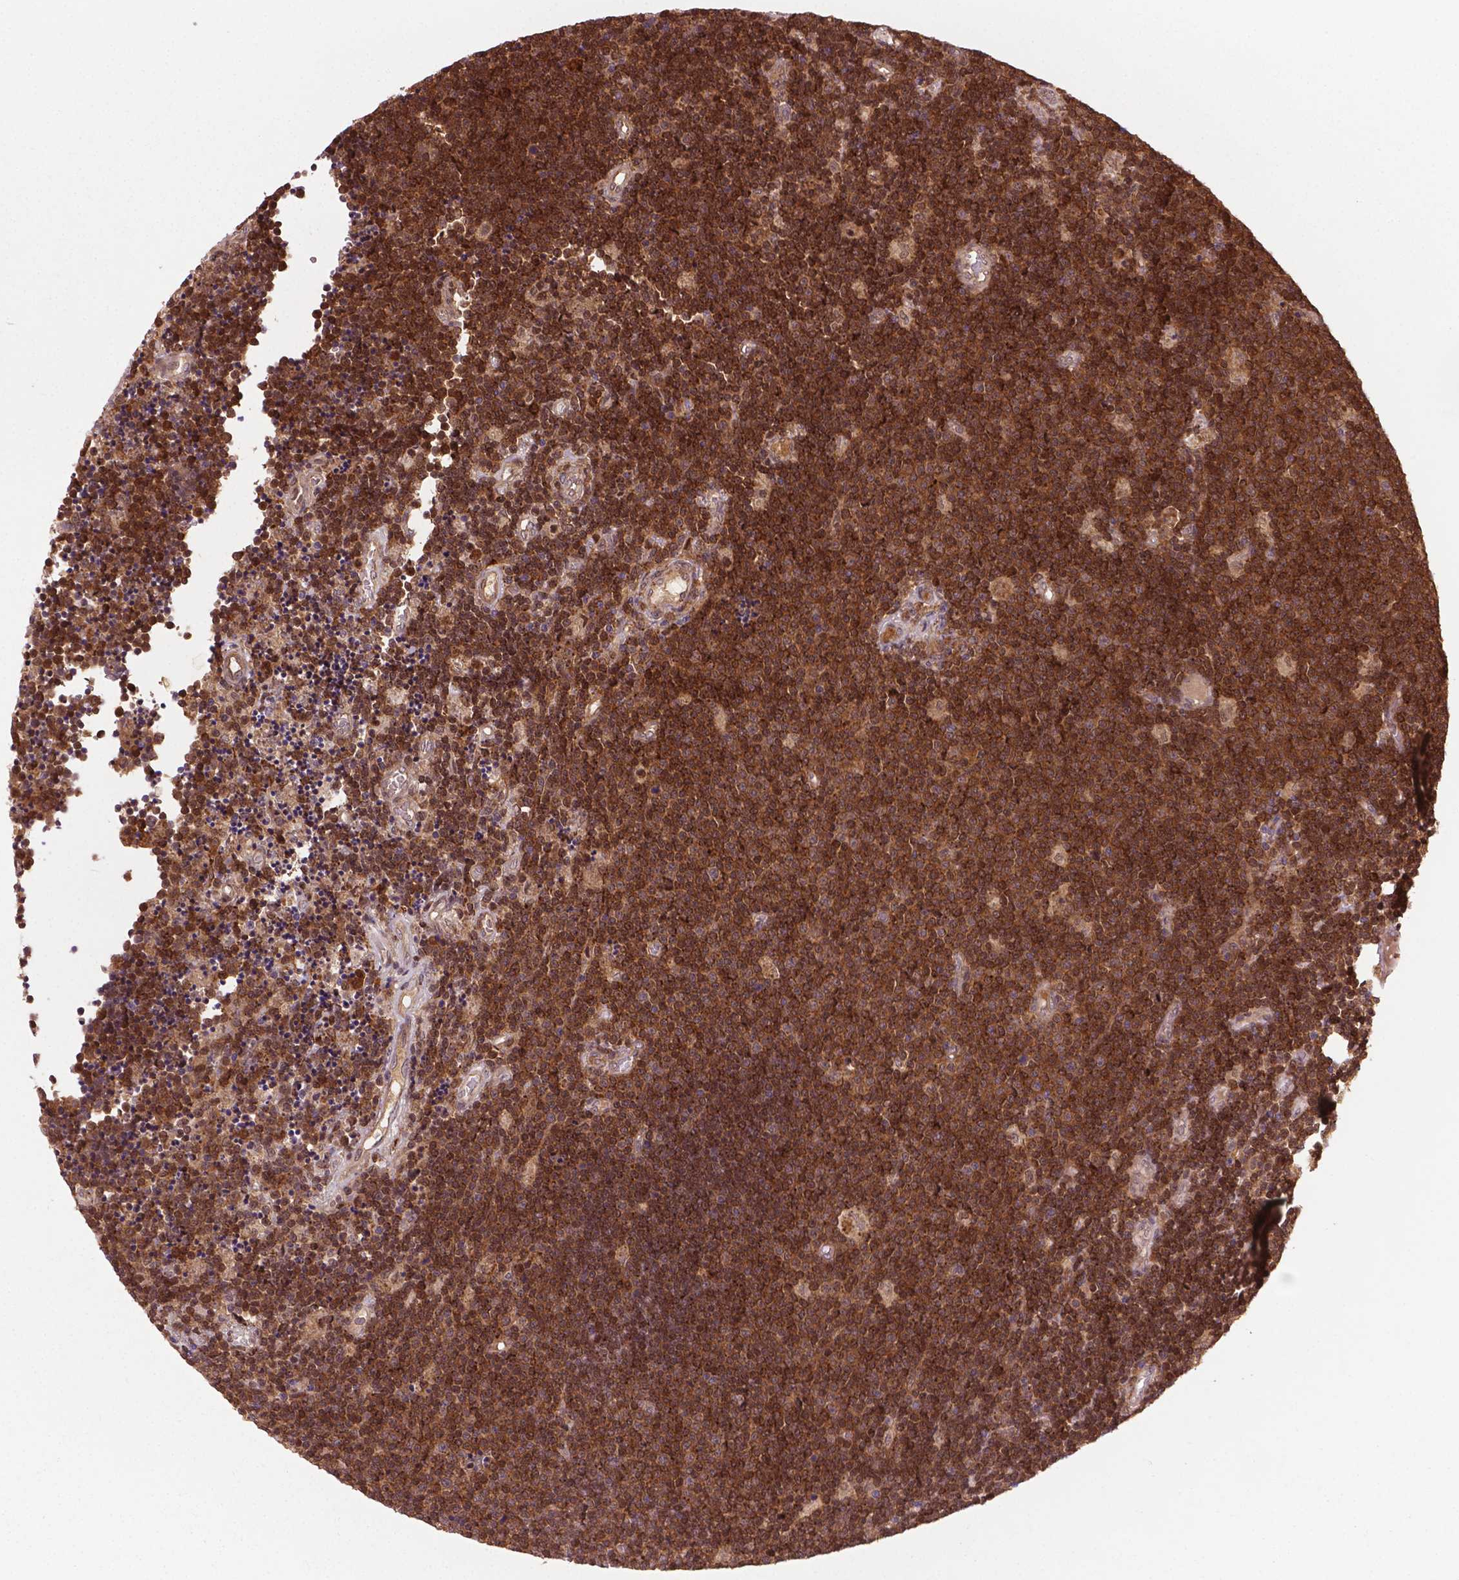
{"staining": {"intensity": "moderate", "quantity": ">75%", "location": "cytoplasmic/membranous,nuclear"}, "tissue": "lymphoma", "cell_type": "Tumor cells", "image_type": "cancer", "snomed": [{"axis": "morphology", "description": "Malignant lymphoma, non-Hodgkin's type, Low grade"}, {"axis": "topography", "description": "Brain"}], "caption": "Immunohistochemistry staining of malignant lymphoma, non-Hodgkin's type (low-grade), which reveals medium levels of moderate cytoplasmic/membranous and nuclear staining in approximately >75% of tumor cells indicating moderate cytoplasmic/membranous and nuclear protein staining. The staining was performed using DAB (3,3'-diaminobenzidine) (brown) for protein detection and nuclei were counterstained in hematoxylin (blue).", "gene": "PLIN3", "patient": {"sex": "female", "age": 66}}